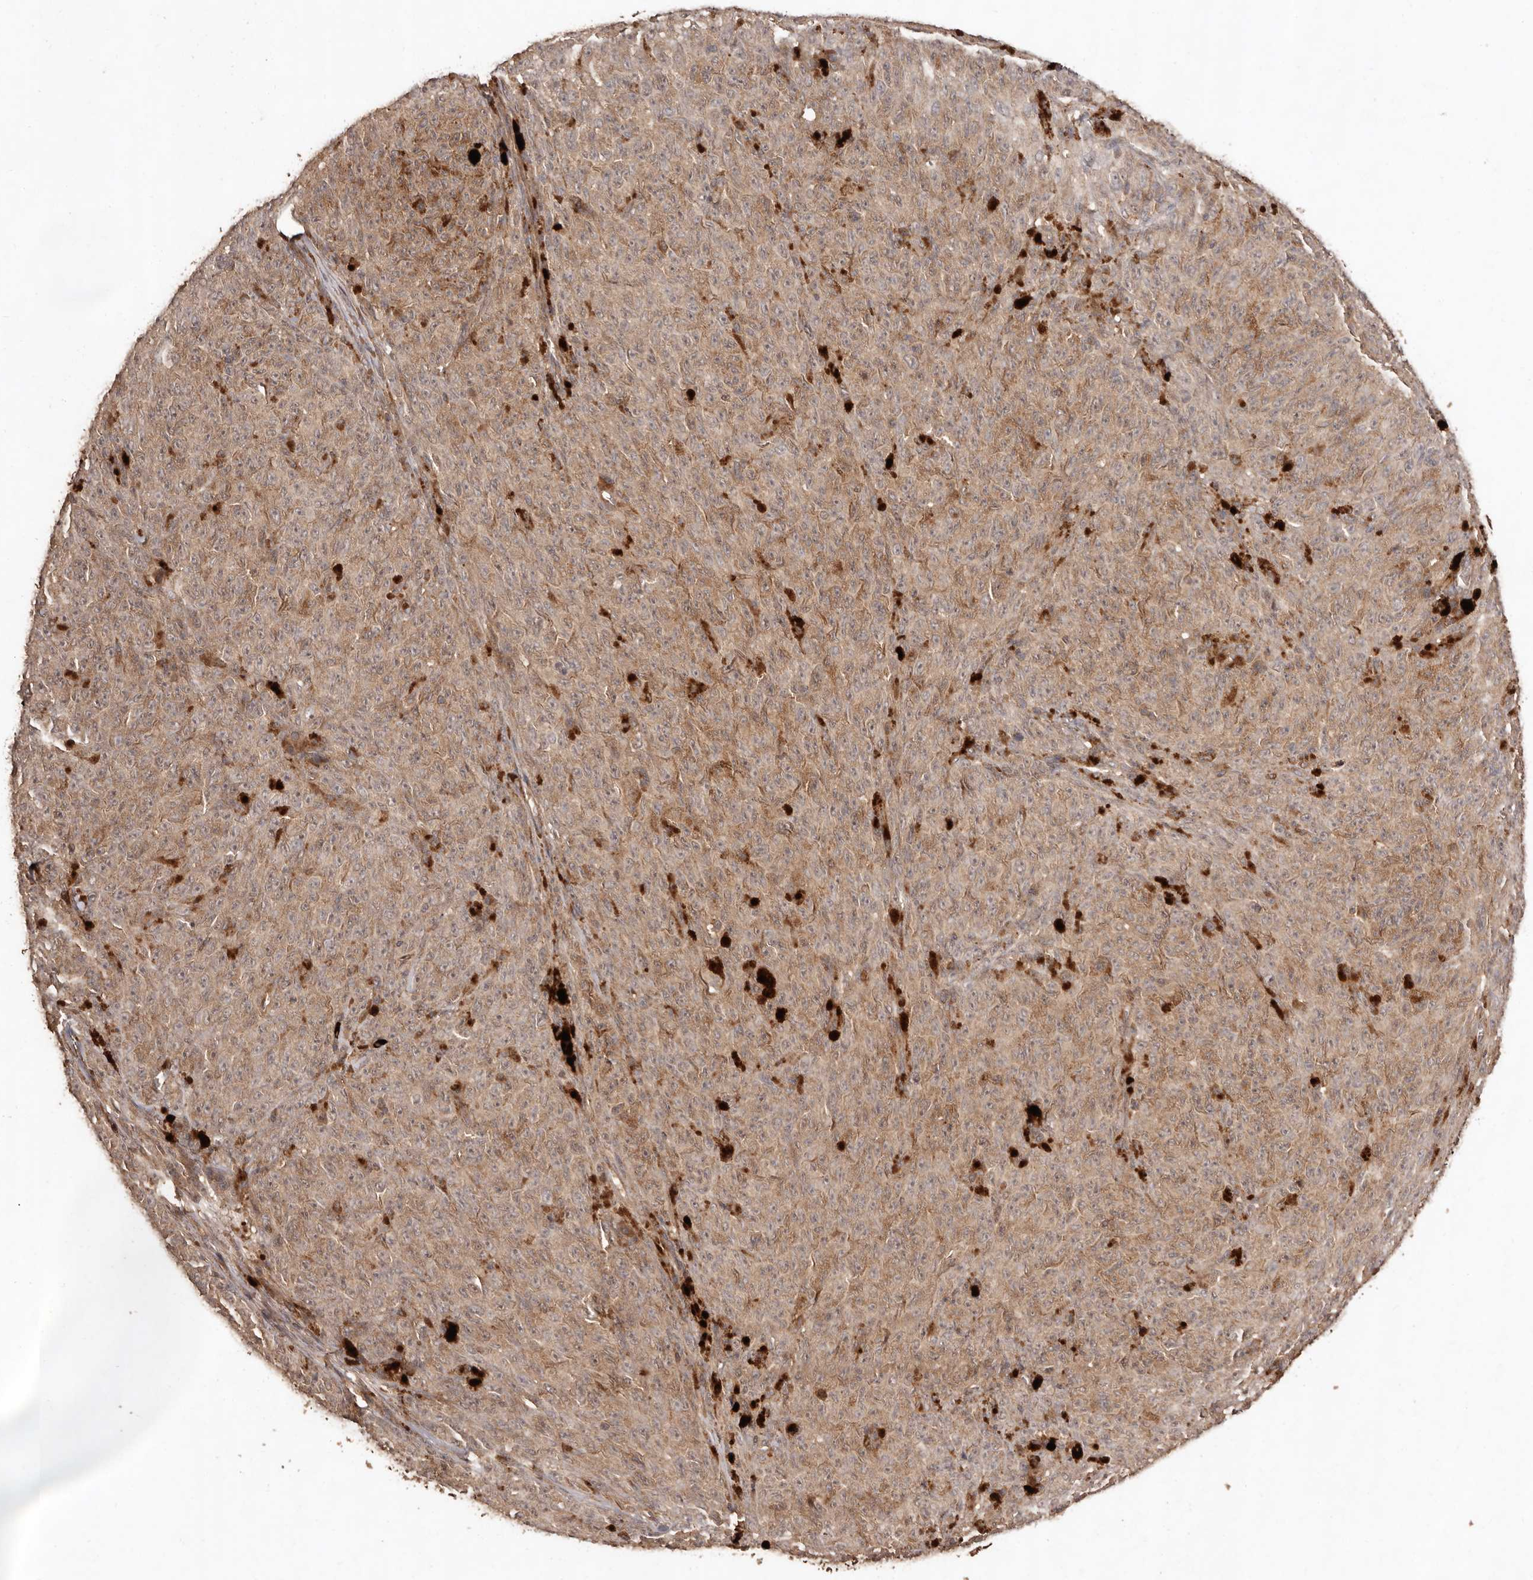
{"staining": {"intensity": "weak", "quantity": ">75%", "location": "cytoplasmic/membranous"}, "tissue": "melanoma", "cell_type": "Tumor cells", "image_type": "cancer", "snomed": [{"axis": "morphology", "description": "Malignant melanoma, NOS"}, {"axis": "topography", "description": "Skin"}], "caption": "The immunohistochemical stain shows weak cytoplasmic/membranous staining in tumor cells of melanoma tissue.", "gene": "RWDD1", "patient": {"sex": "female", "age": 82}}